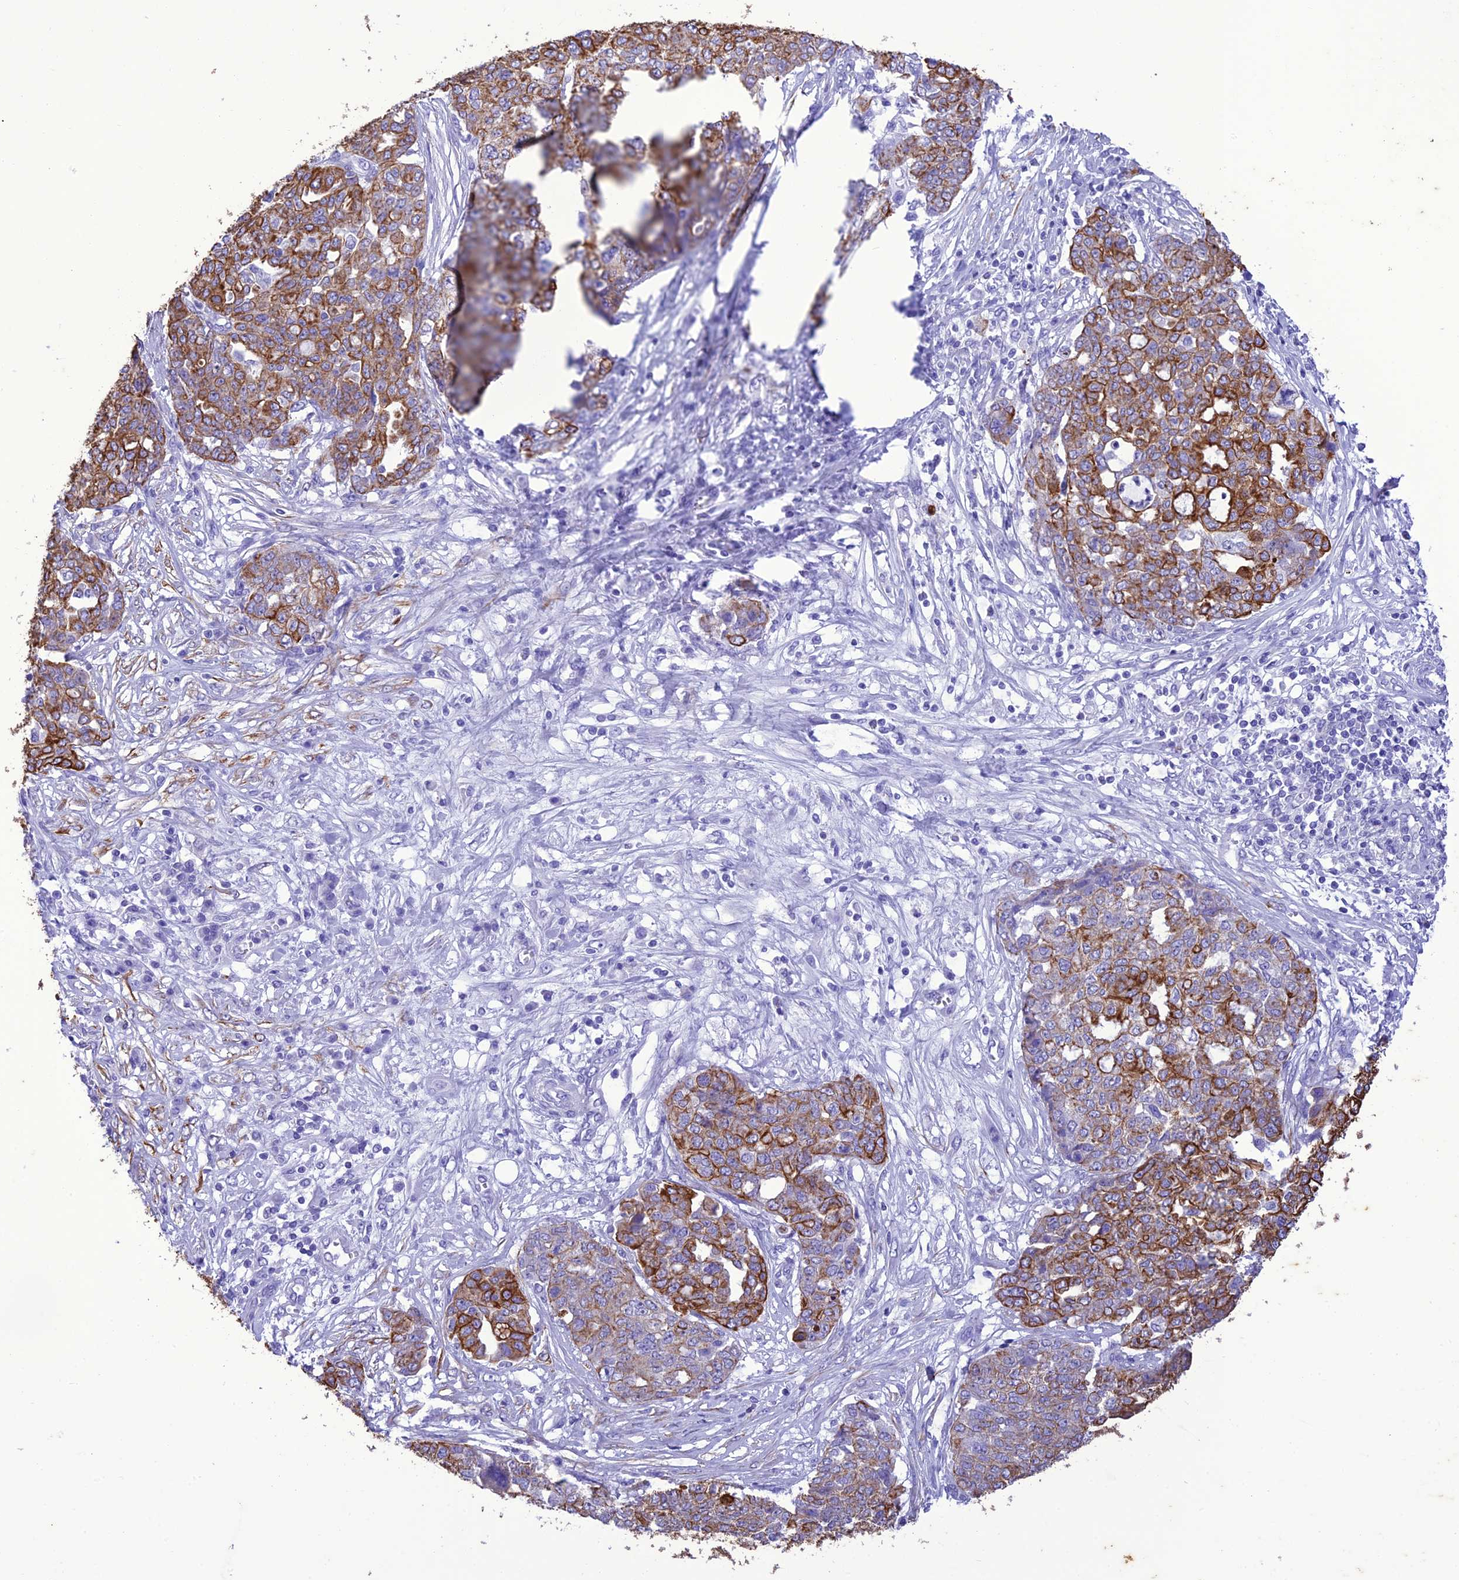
{"staining": {"intensity": "moderate", "quantity": ">75%", "location": "cytoplasmic/membranous"}, "tissue": "ovarian cancer", "cell_type": "Tumor cells", "image_type": "cancer", "snomed": [{"axis": "morphology", "description": "Cystadenocarcinoma, serous, NOS"}, {"axis": "topography", "description": "Soft tissue"}, {"axis": "topography", "description": "Ovary"}], "caption": "Moderate cytoplasmic/membranous protein positivity is appreciated in about >75% of tumor cells in serous cystadenocarcinoma (ovarian). (Stains: DAB in brown, nuclei in blue, Microscopy: brightfield microscopy at high magnification).", "gene": "VPS52", "patient": {"sex": "female", "age": 57}}